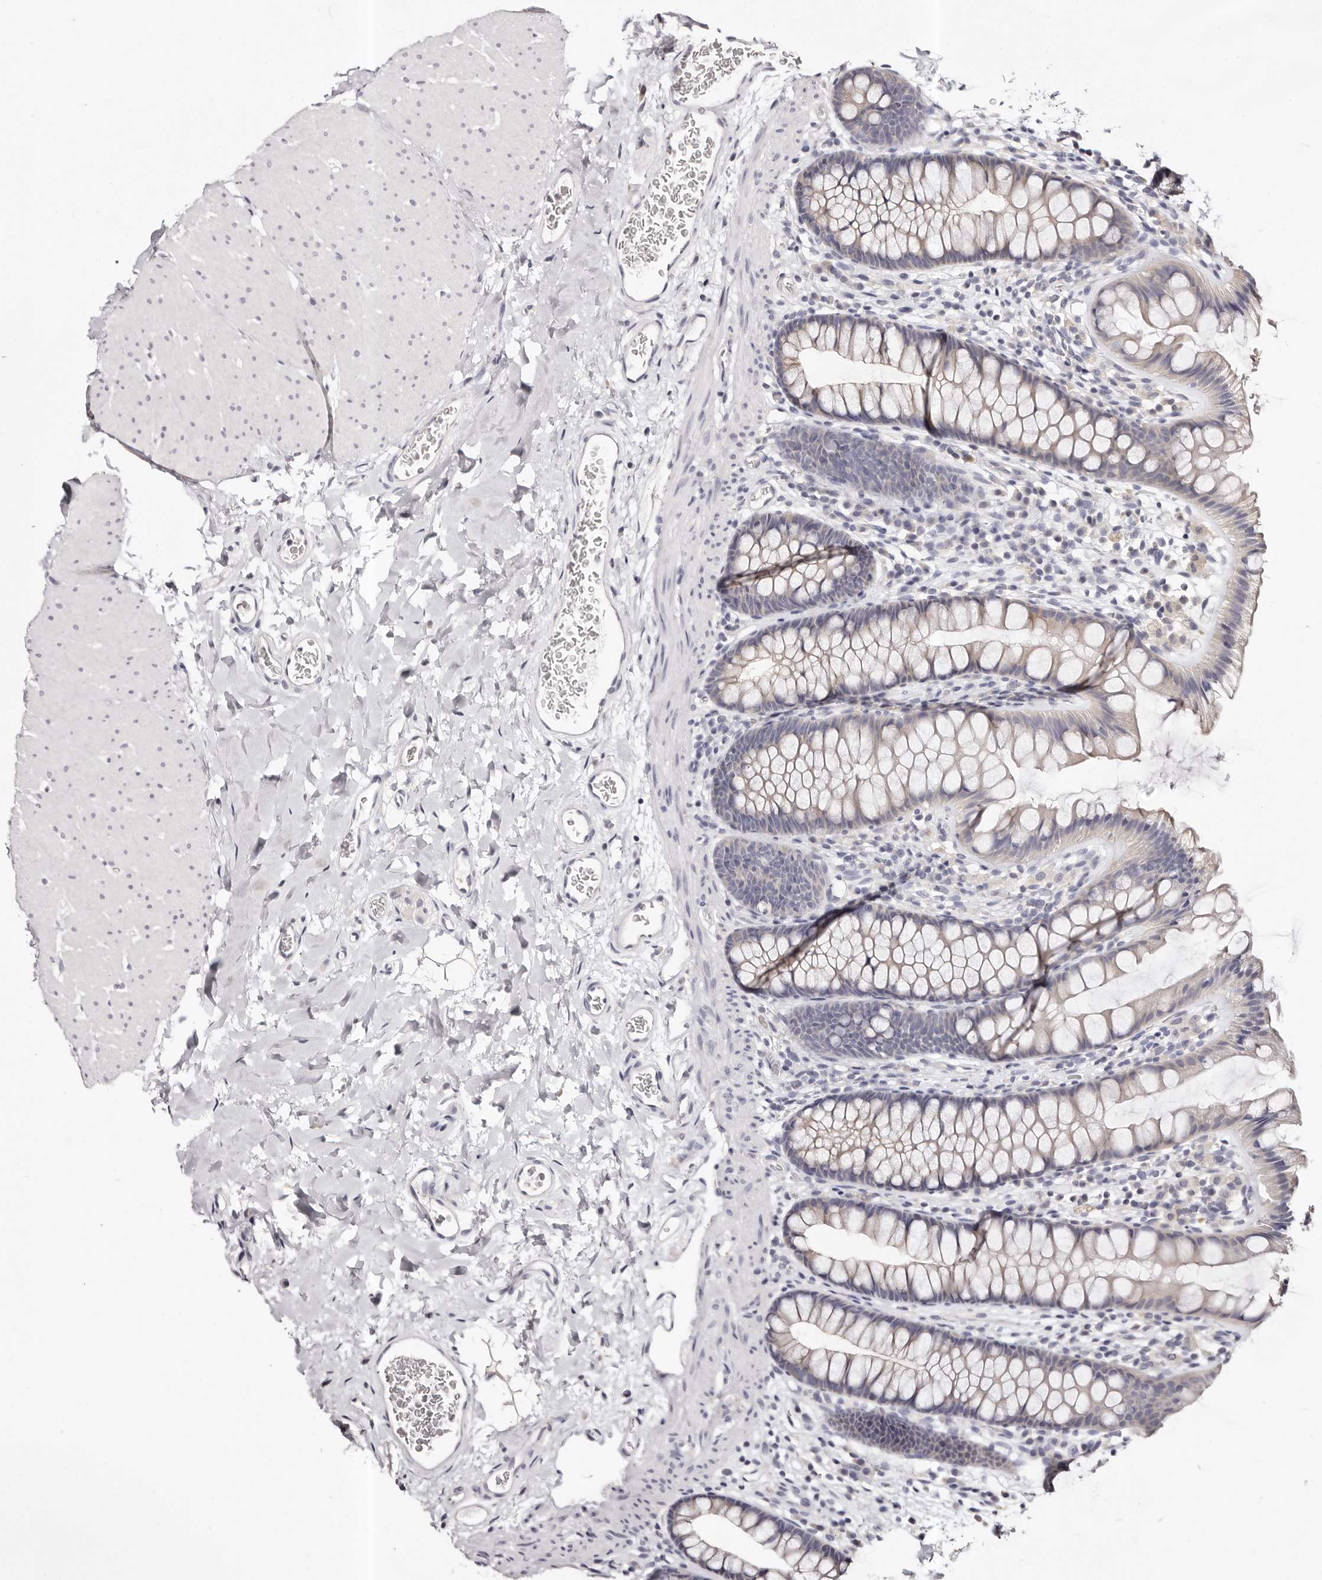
{"staining": {"intensity": "negative", "quantity": "none", "location": "none"}, "tissue": "colon", "cell_type": "Endothelial cells", "image_type": "normal", "snomed": [{"axis": "morphology", "description": "Normal tissue, NOS"}, {"axis": "topography", "description": "Colon"}], "caption": "IHC of unremarkable human colon reveals no positivity in endothelial cells. (IHC, brightfield microscopy, high magnification).", "gene": "ROM1", "patient": {"sex": "female", "age": 62}}